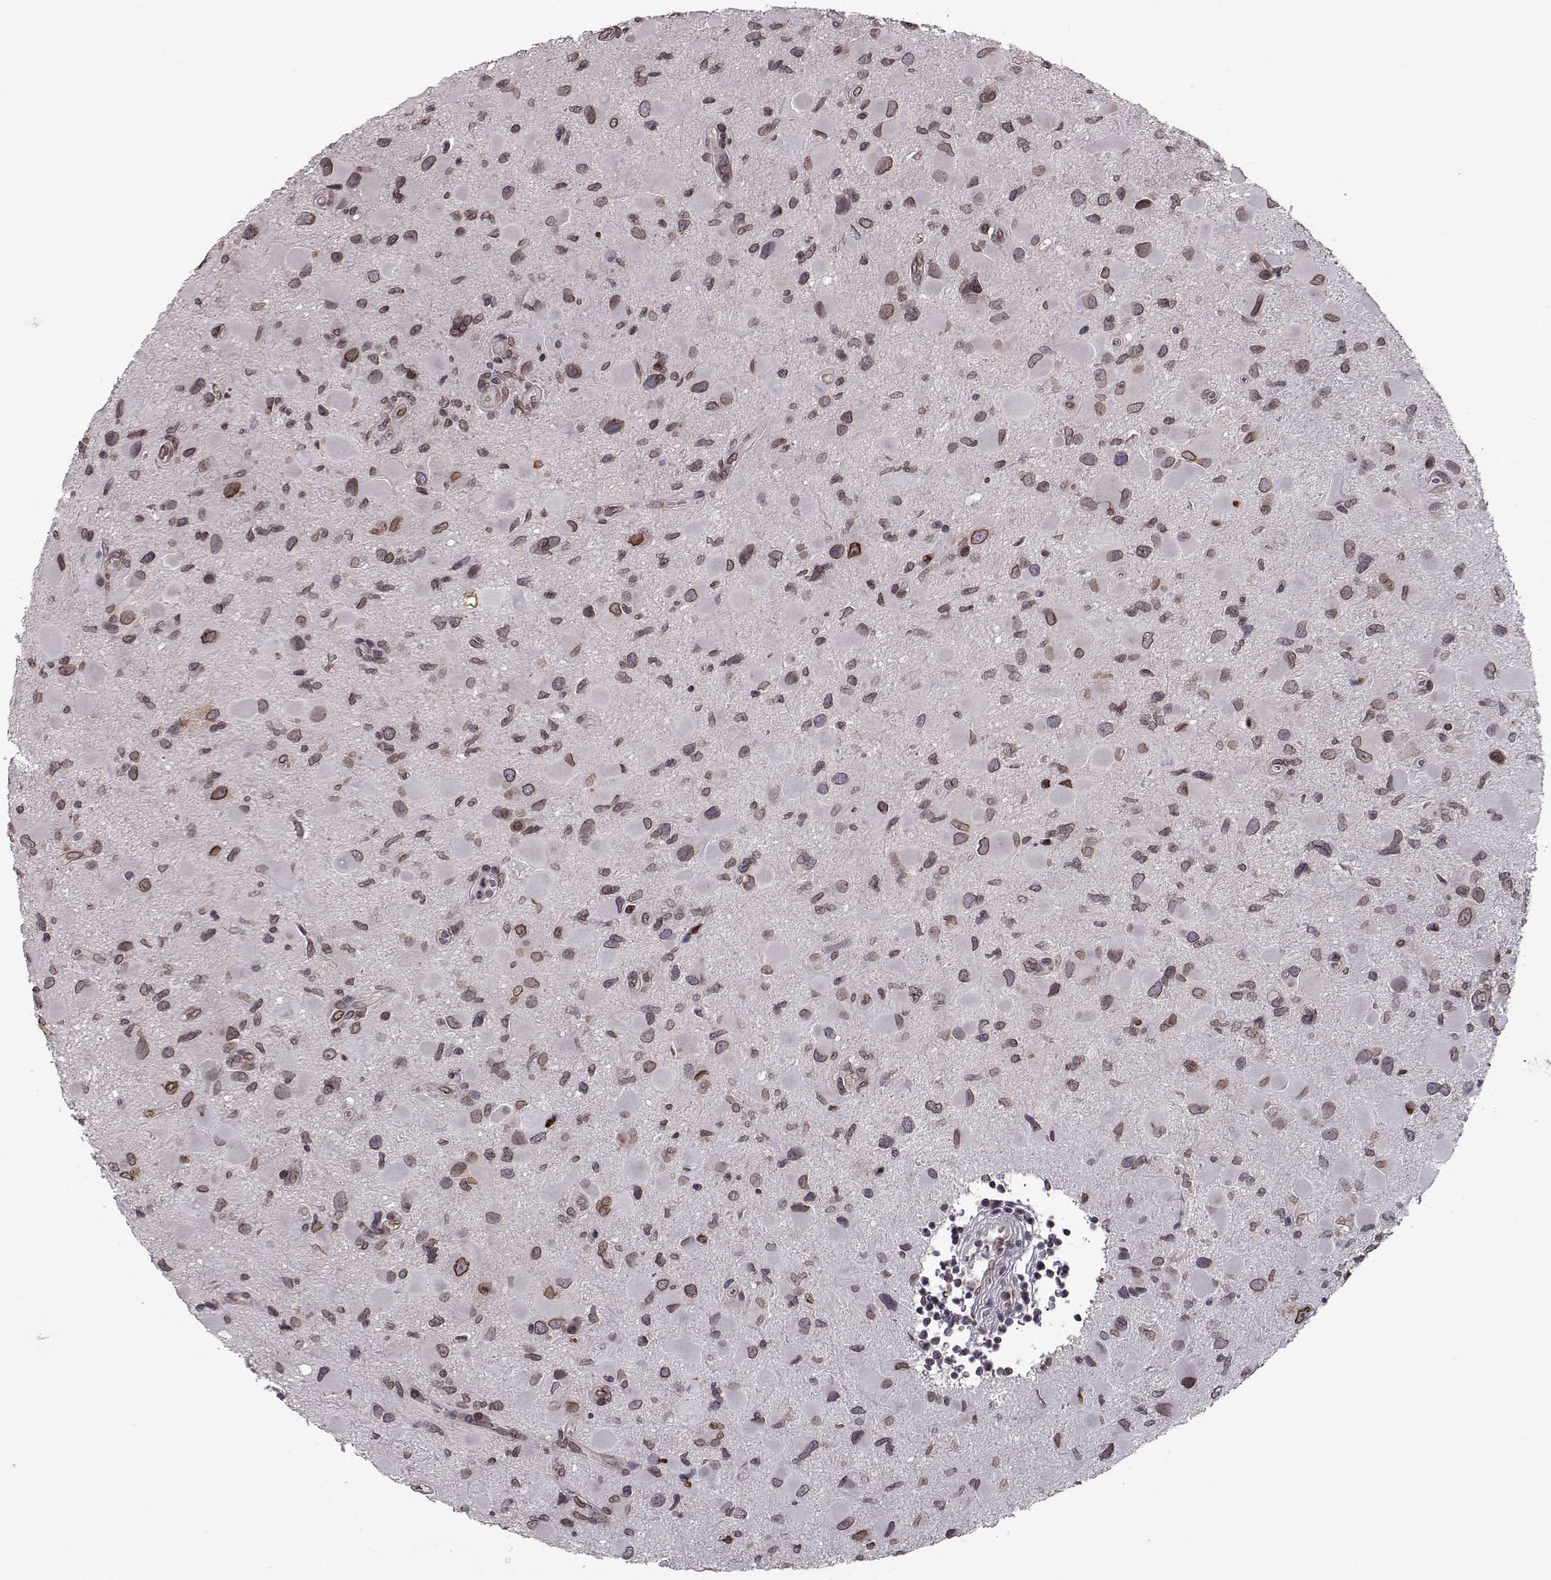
{"staining": {"intensity": "weak", "quantity": ">75%", "location": "cytoplasmic/membranous,nuclear"}, "tissue": "glioma", "cell_type": "Tumor cells", "image_type": "cancer", "snomed": [{"axis": "morphology", "description": "Glioma, malignant, Low grade"}, {"axis": "topography", "description": "Brain"}], "caption": "Immunohistochemical staining of human glioma displays low levels of weak cytoplasmic/membranous and nuclear protein expression in approximately >75% of tumor cells. Nuclei are stained in blue.", "gene": "NUP37", "patient": {"sex": "female", "age": 32}}